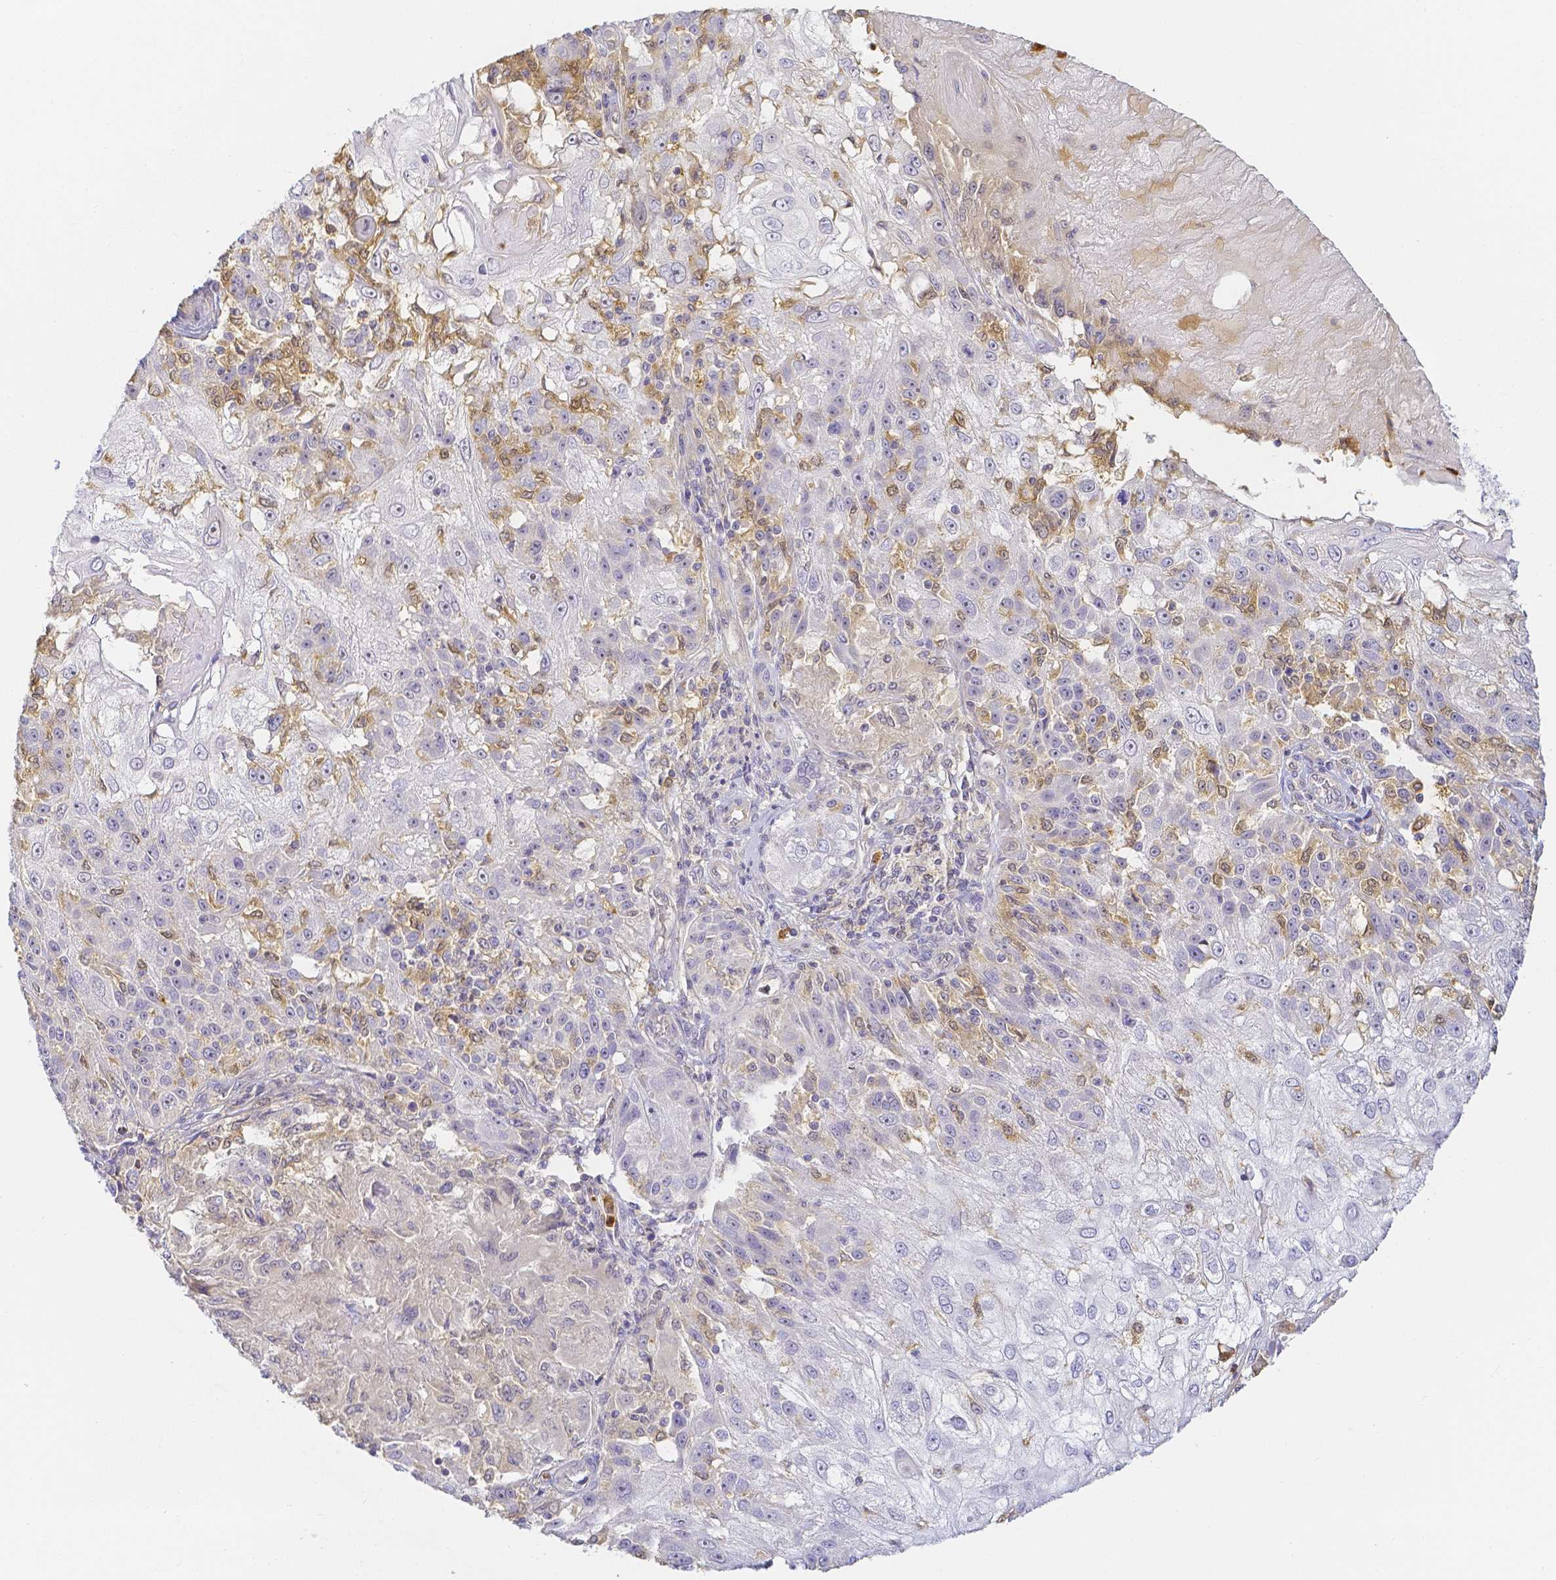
{"staining": {"intensity": "moderate", "quantity": "<25%", "location": "cytoplasmic/membranous,nuclear"}, "tissue": "skin cancer", "cell_type": "Tumor cells", "image_type": "cancer", "snomed": [{"axis": "morphology", "description": "Normal tissue, NOS"}, {"axis": "morphology", "description": "Squamous cell carcinoma, NOS"}, {"axis": "topography", "description": "Skin"}], "caption": "There is low levels of moderate cytoplasmic/membranous and nuclear staining in tumor cells of skin squamous cell carcinoma, as demonstrated by immunohistochemical staining (brown color).", "gene": "KCNH1", "patient": {"sex": "female", "age": 83}}